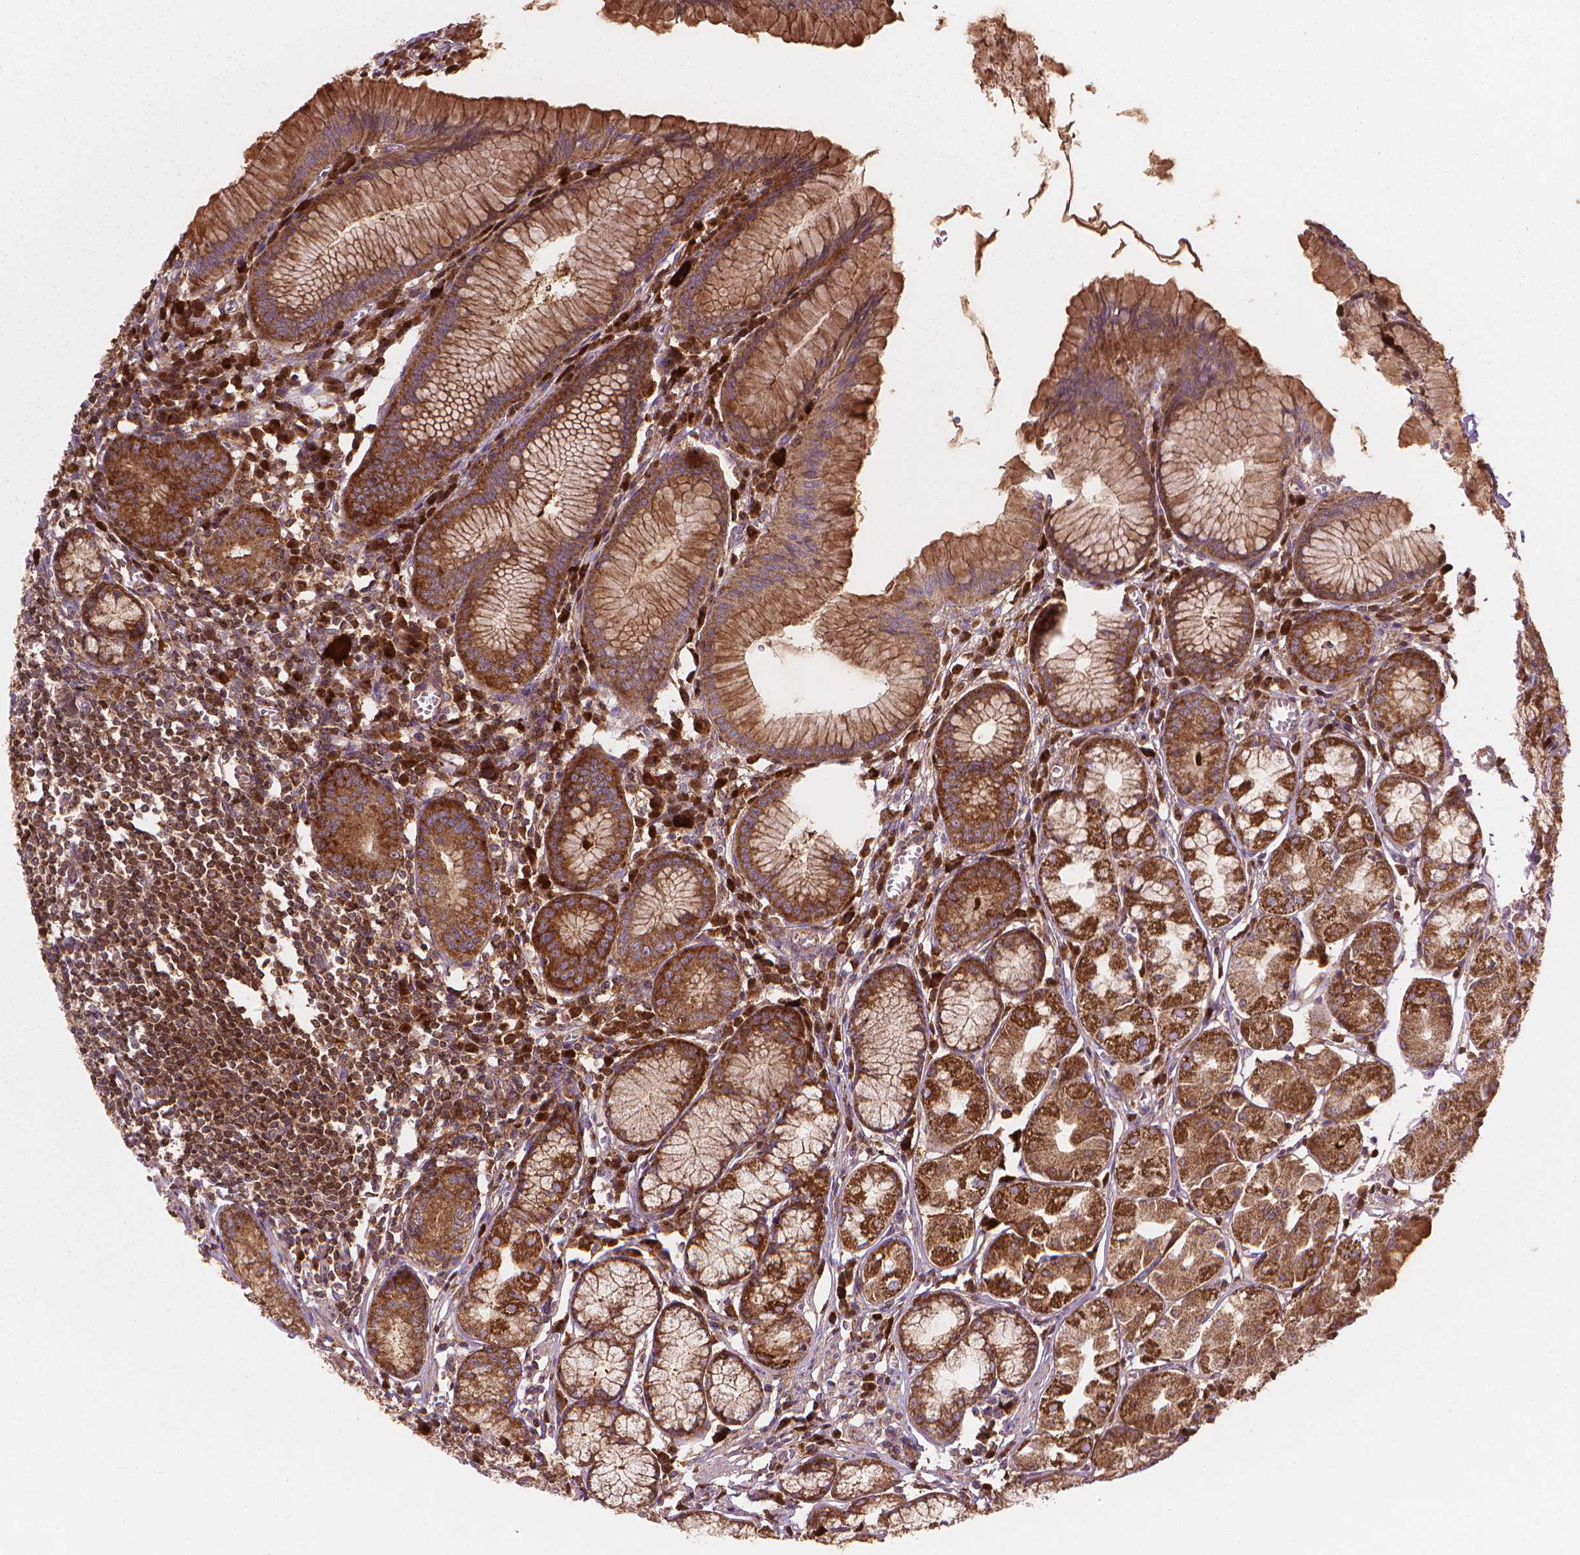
{"staining": {"intensity": "moderate", "quantity": ">75%", "location": "cytoplasmic/membranous"}, "tissue": "stomach", "cell_type": "Glandular cells", "image_type": "normal", "snomed": [{"axis": "morphology", "description": "Normal tissue, NOS"}, {"axis": "topography", "description": "Stomach"}], "caption": "Moderate cytoplasmic/membranous protein staining is seen in approximately >75% of glandular cells in stomach.", "gene": "VARS2", "patient": {"sex": "male", "age": 55}}